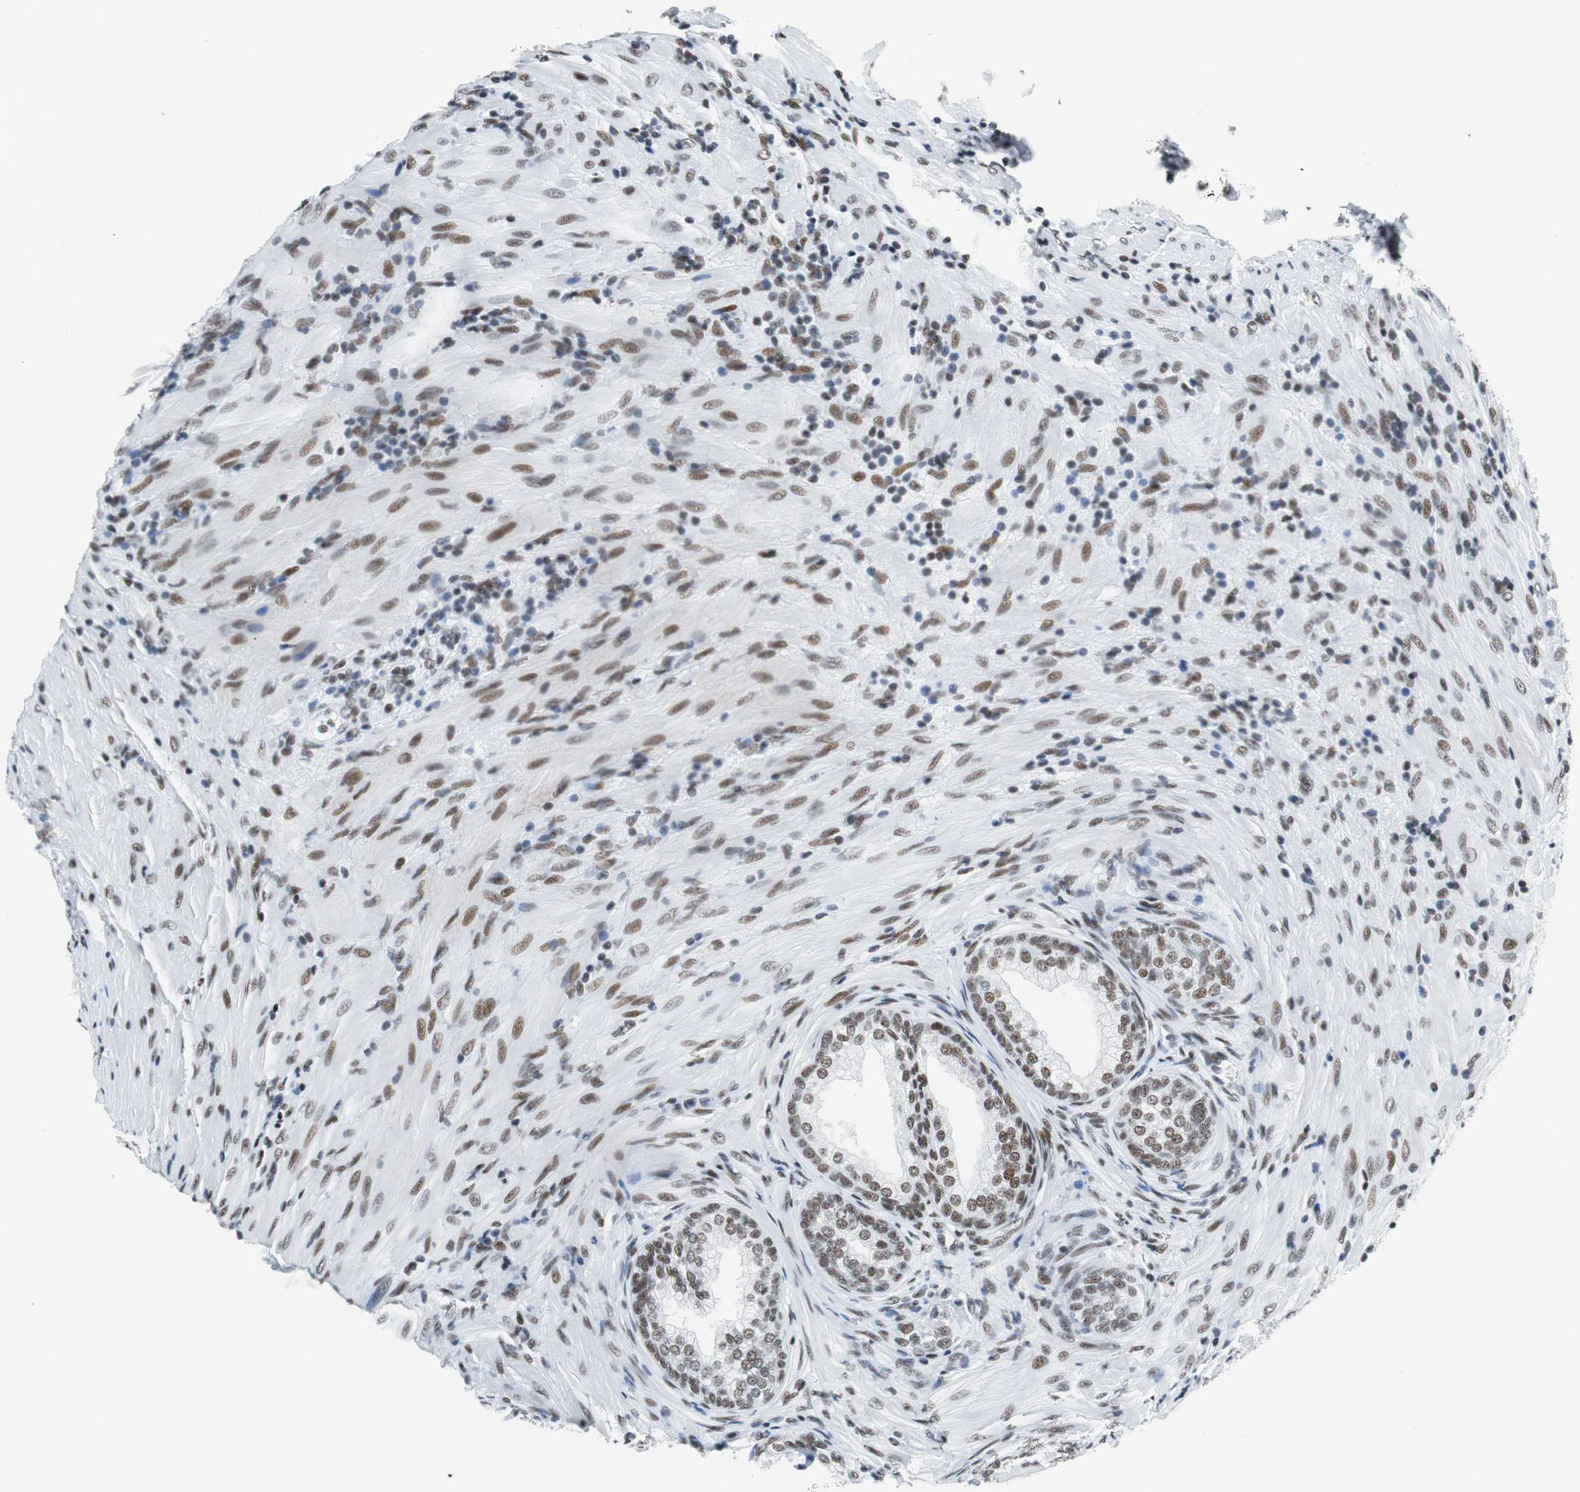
{"staining": {"intensity": "moderate", "quantity": ">75%", "location": "nuclear"}, "tissue": "prostate", "cell_type": "Glandular cells", "image_type": "normal", "snomed": [{"axis": "morphology", "description": "Normal tissue, NOS"}, {"axis": "topography", "description": "Prostate"}], "caption": "IHC image of unremarkable prostate: prostate stained using immunohistochemistry (IHC) exhibits medium levels of moderate protein expression localized specifically in the nuclear of glandular cells, appearing as a nuclear brown color.", "gene": "HDAC3", "patient": {"sex": "male", "age": 76}}